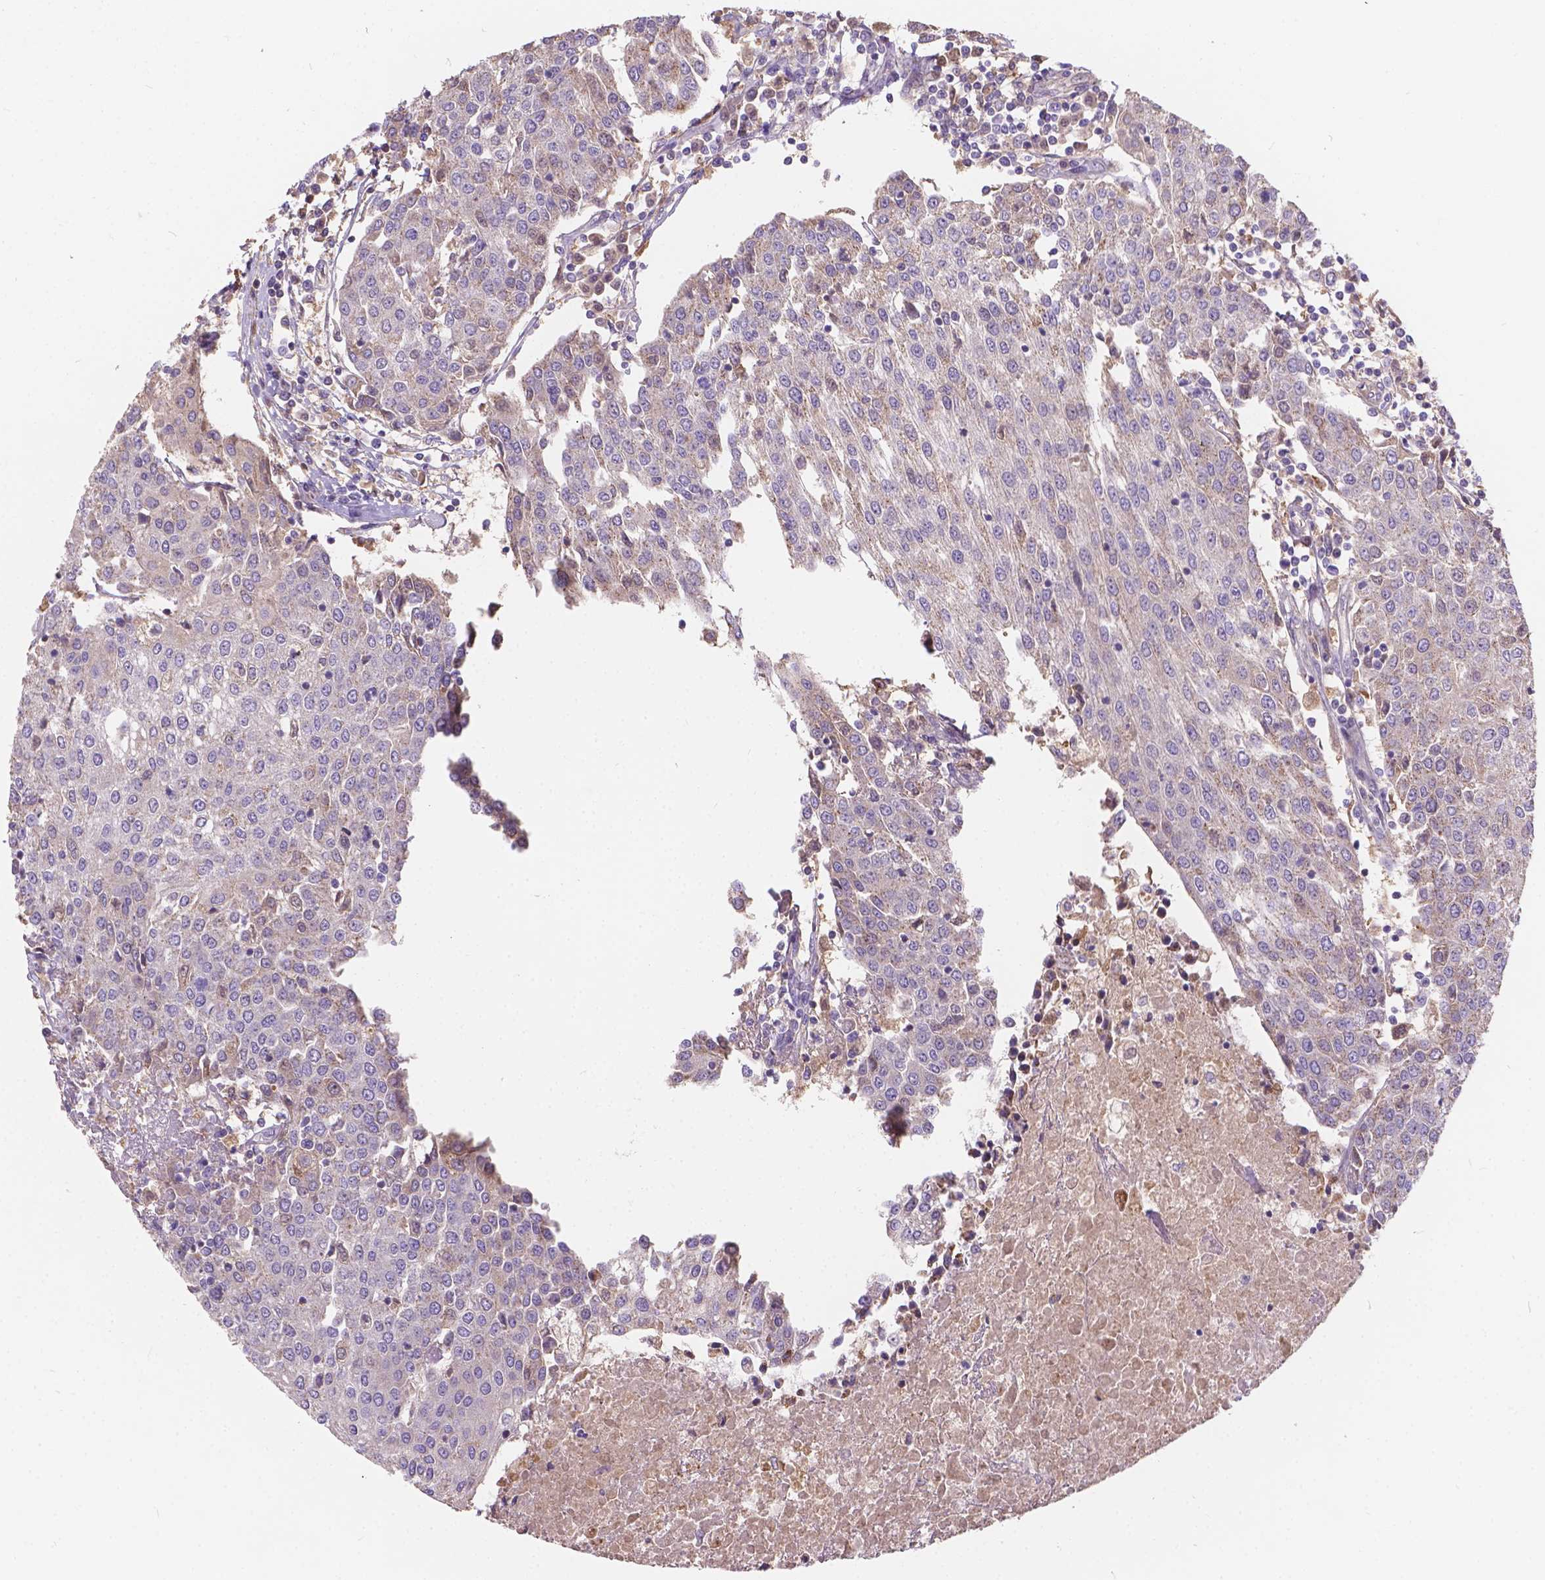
{"staining": {"intensity": "weak", "quantity": "25%-75%", "location": "cytoplasmic/membranous"}, "tissue": "urothelial cancer", "cell_type": "Tumor cells", "image_type": "cancer", "snomed": [{"axis": "morphology", "description": "Urothelial carcinoma, High grade"}, {"axis": "topography", "description": "Urinary bladder"}], "caption": "Protein staining by IHC exhibits weak cytoplasmic/membranous expression in about 25%-75% of tumor cells in urothelial carcinoma (high-grade).", "gene": "CDK10", "patient": {"sex": "female", "age": 85}}